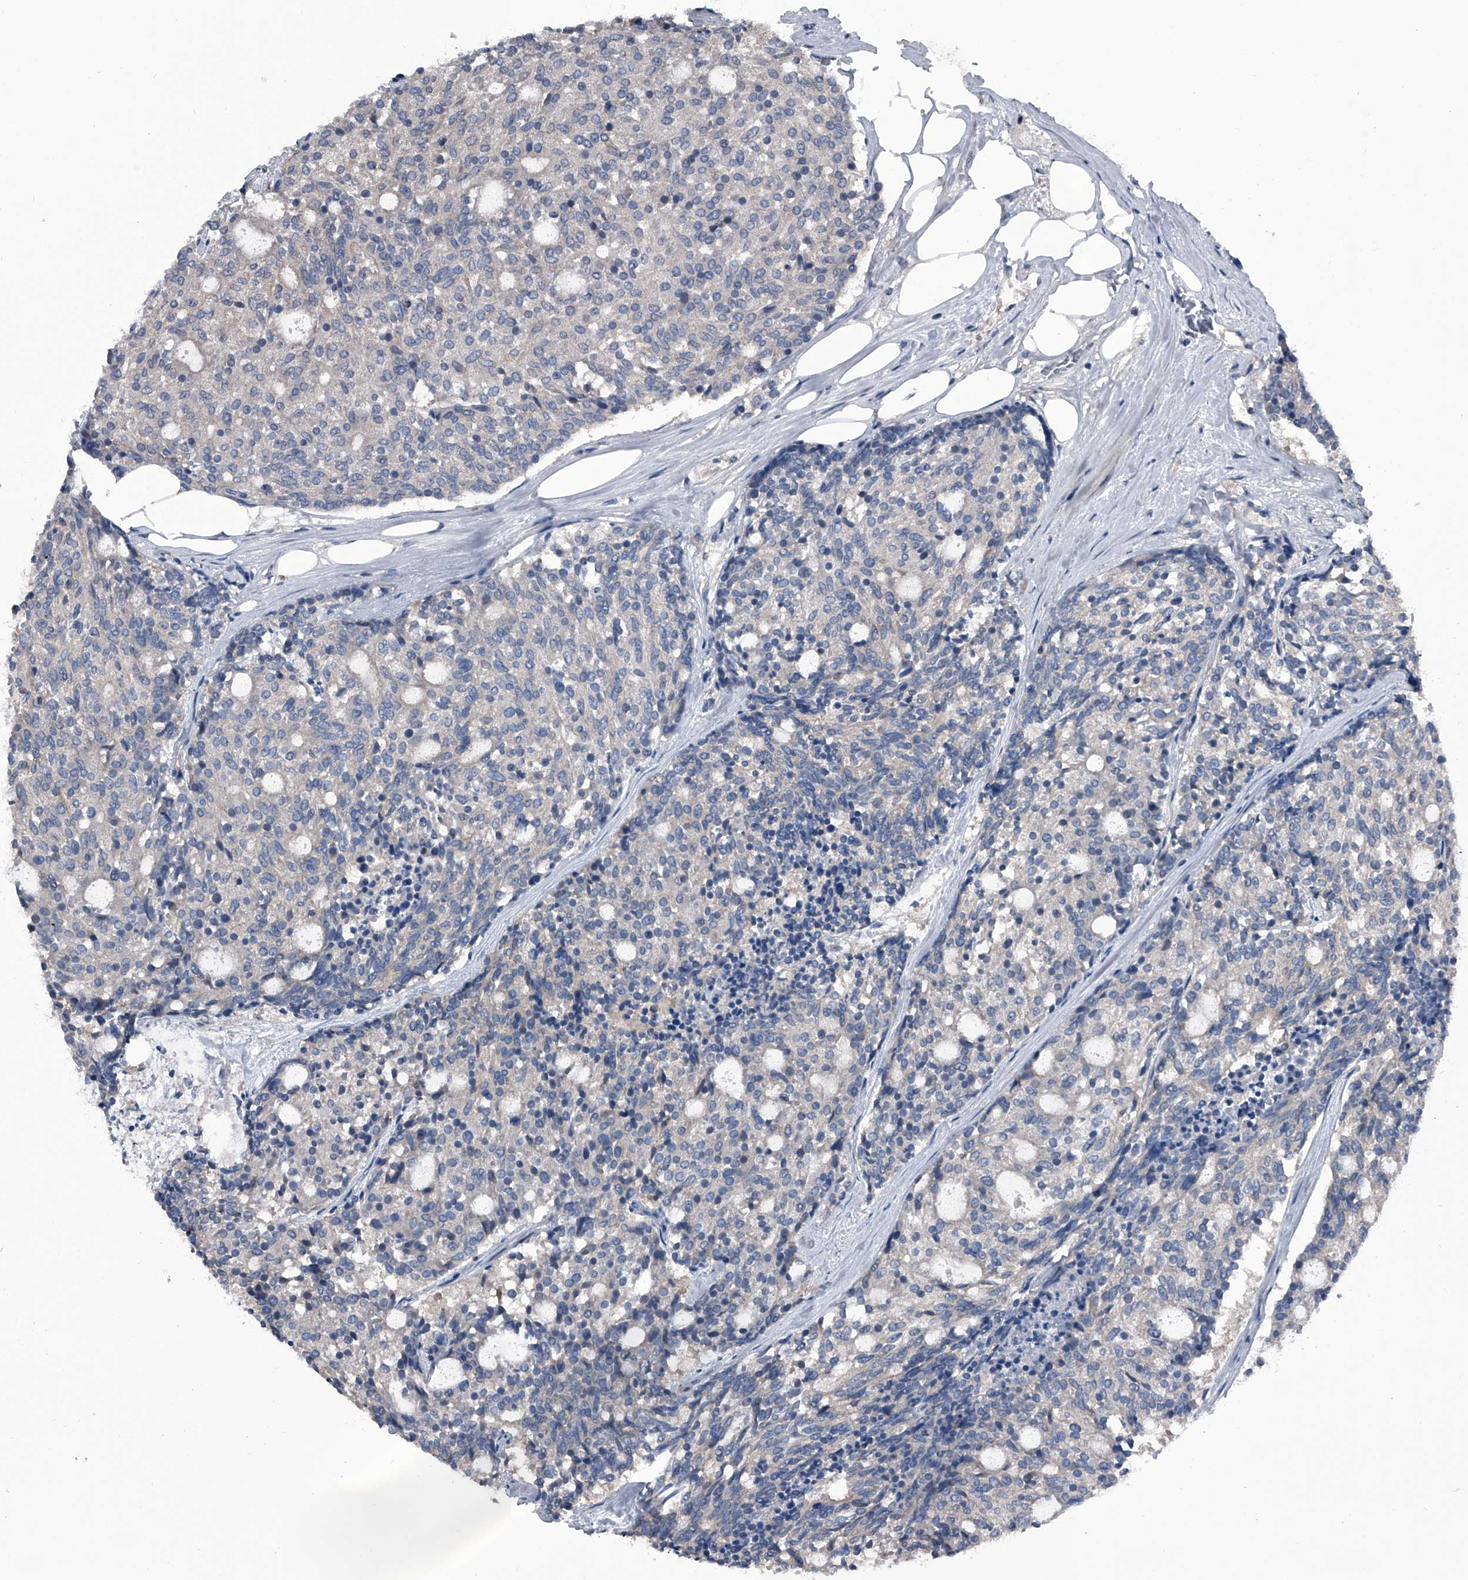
{"staining": {"intensity": "negative", "quantity": "none", "location": "none"}, "tissue": "carcinoid", "cell_type": "Tumor cells", "image_type": "cancer", "snomed": [{"axis": "morphology", "description": "Carcinoid, malignant, NOS"}, {"axis": "topography", "description": "Pancreas"}], "caption": "This is an immunohistochemistry histopathology image of carcinoid. There is no positivity in tumor cells.", "gene": "PIP5K1A", "patient": {"sex": "female", "age": 54}}